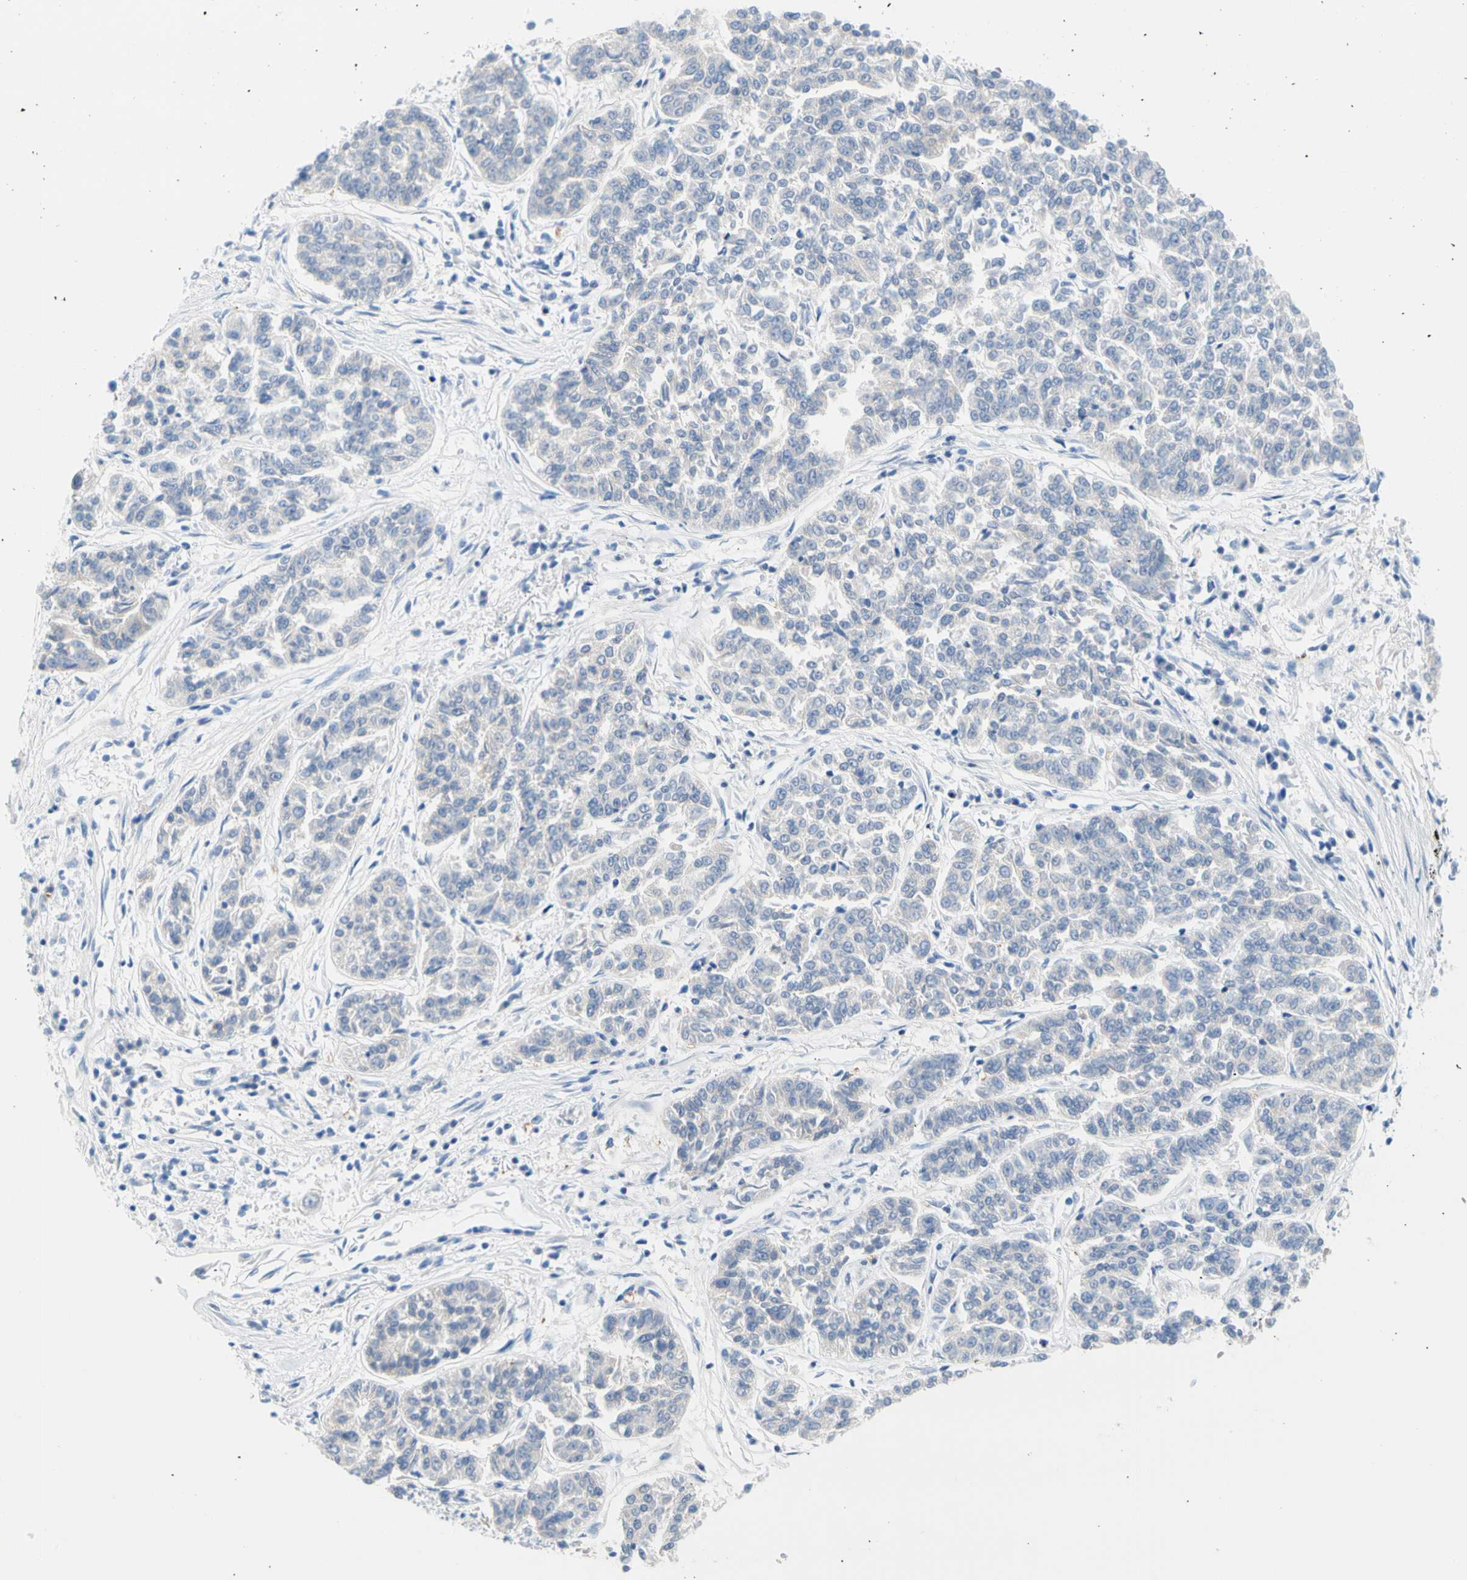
{"staining": {"intensity": "negative", "quantity": "none", "location": "none"}, "tissue": "lung cancer", "cell_type": "Tumor cells", "image_type": "cancer", "snomed": [{"axis": "morphology", "description": "Adenocarcinoma, NOS"}, {"axis": "topography", "description": "Lung"}], "caption": "The histopathology image demonstrates no significant positivity in tumor cells of lung cancer (adenocarcinoma).", "gene": "CEL", "patient": {"sex": "male", "age": 84}}